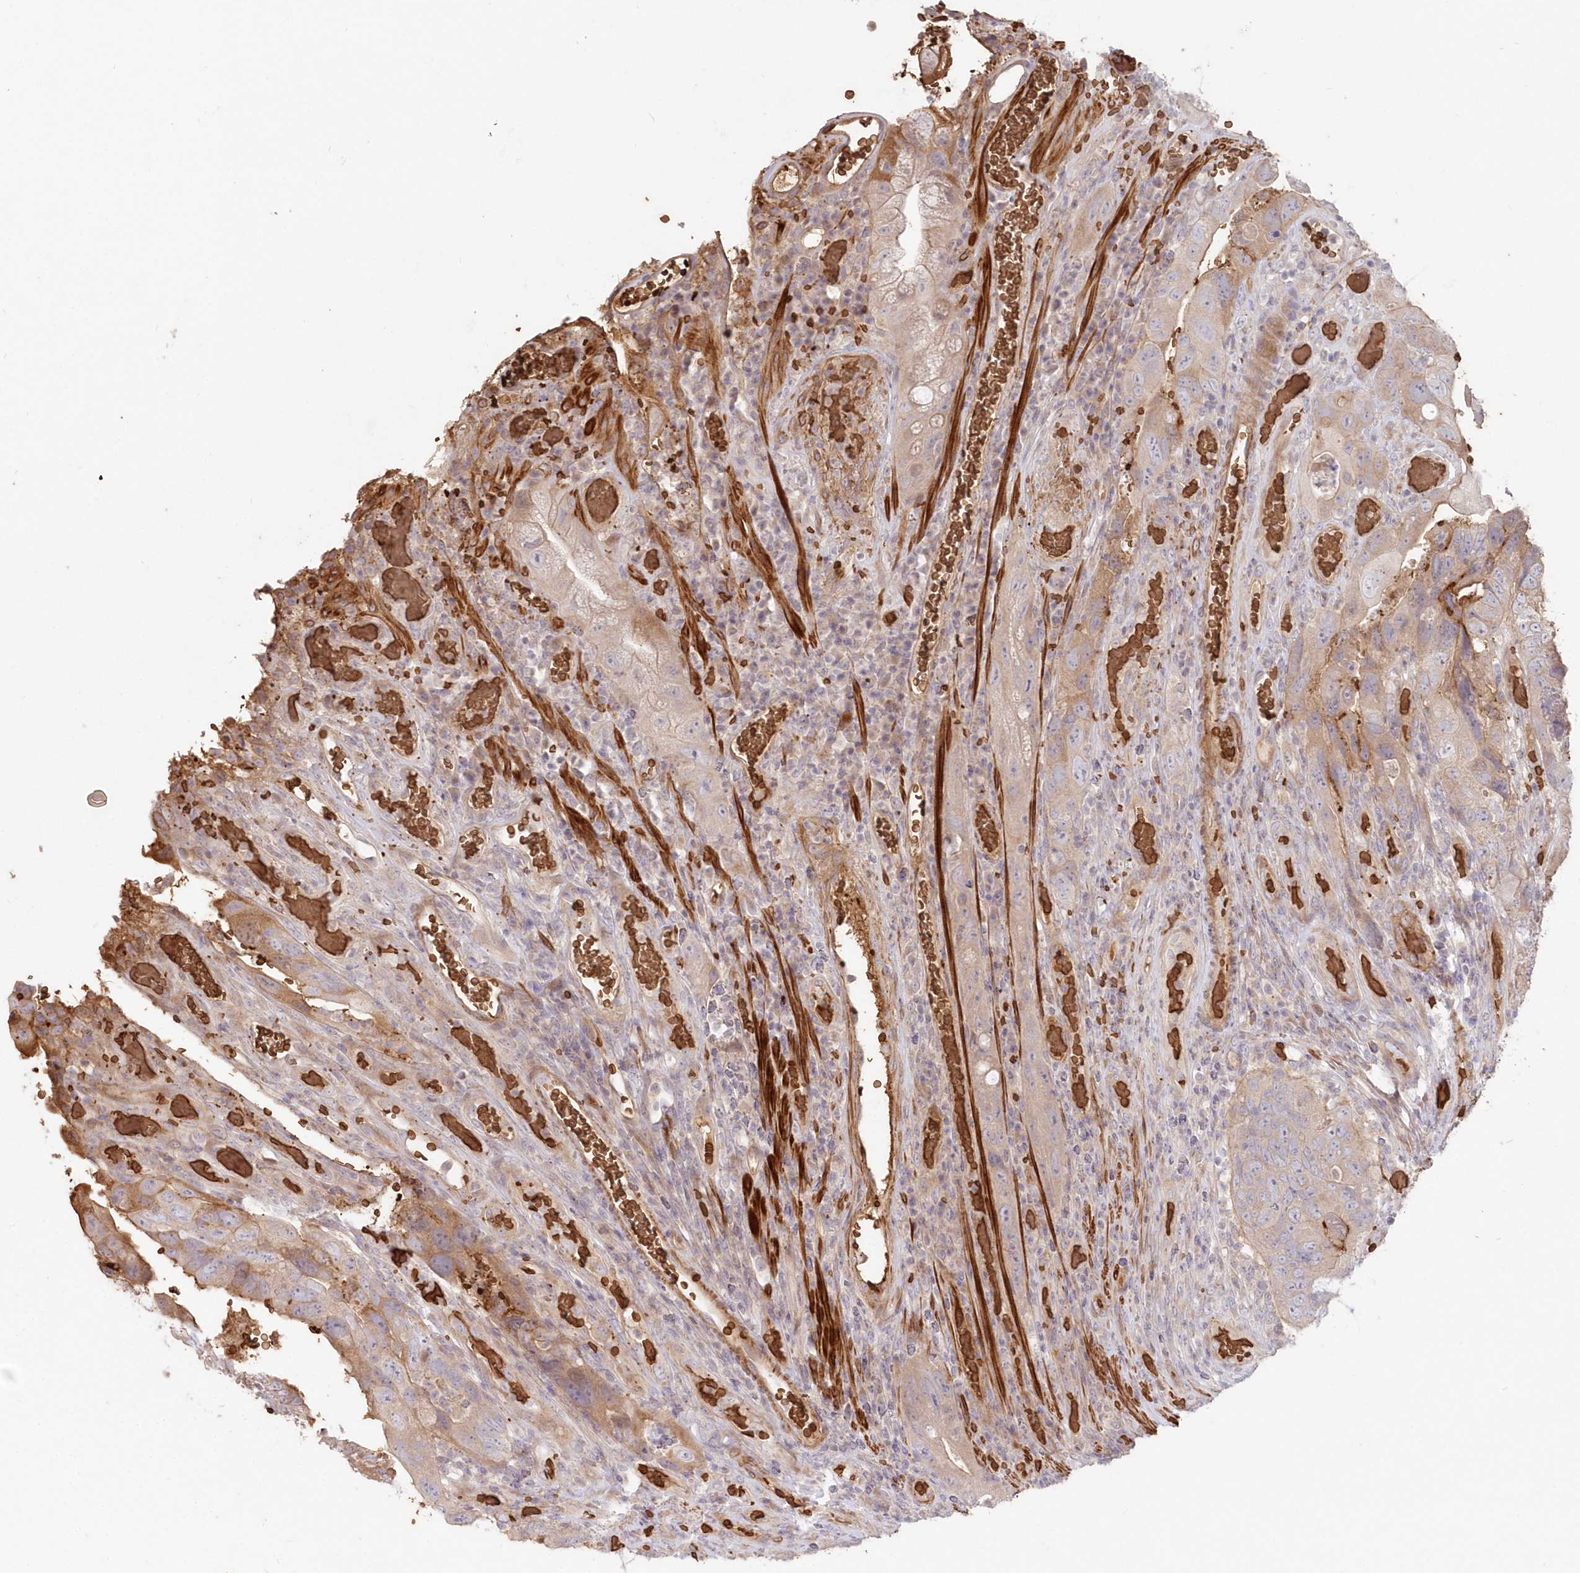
{"staining": {"intensity": "weak", "quantity": "<25%", "location": "cytoplasmic/membranous"}, "tissue": "colorectal cancer", "cell_type": "Tumor cells", "image_type": "cancer", "snomed": [{"axis": "morphology", "description": "Adenocarcinoma, NOS"}, {"axis": "topography", "description": "Rectum"}], "caption": "DAB (3,3'-diaminobenzidine) immunohistochemical staining of colorectal cancer reveals no significant staining in tumor cells. (Stains: DAB IHC with hematoxylin counter stain, Microscopy: brightfield microscopy at high magnification).", "gene": "SERINC1", "patient": {"sex": "male", "age": 63}}